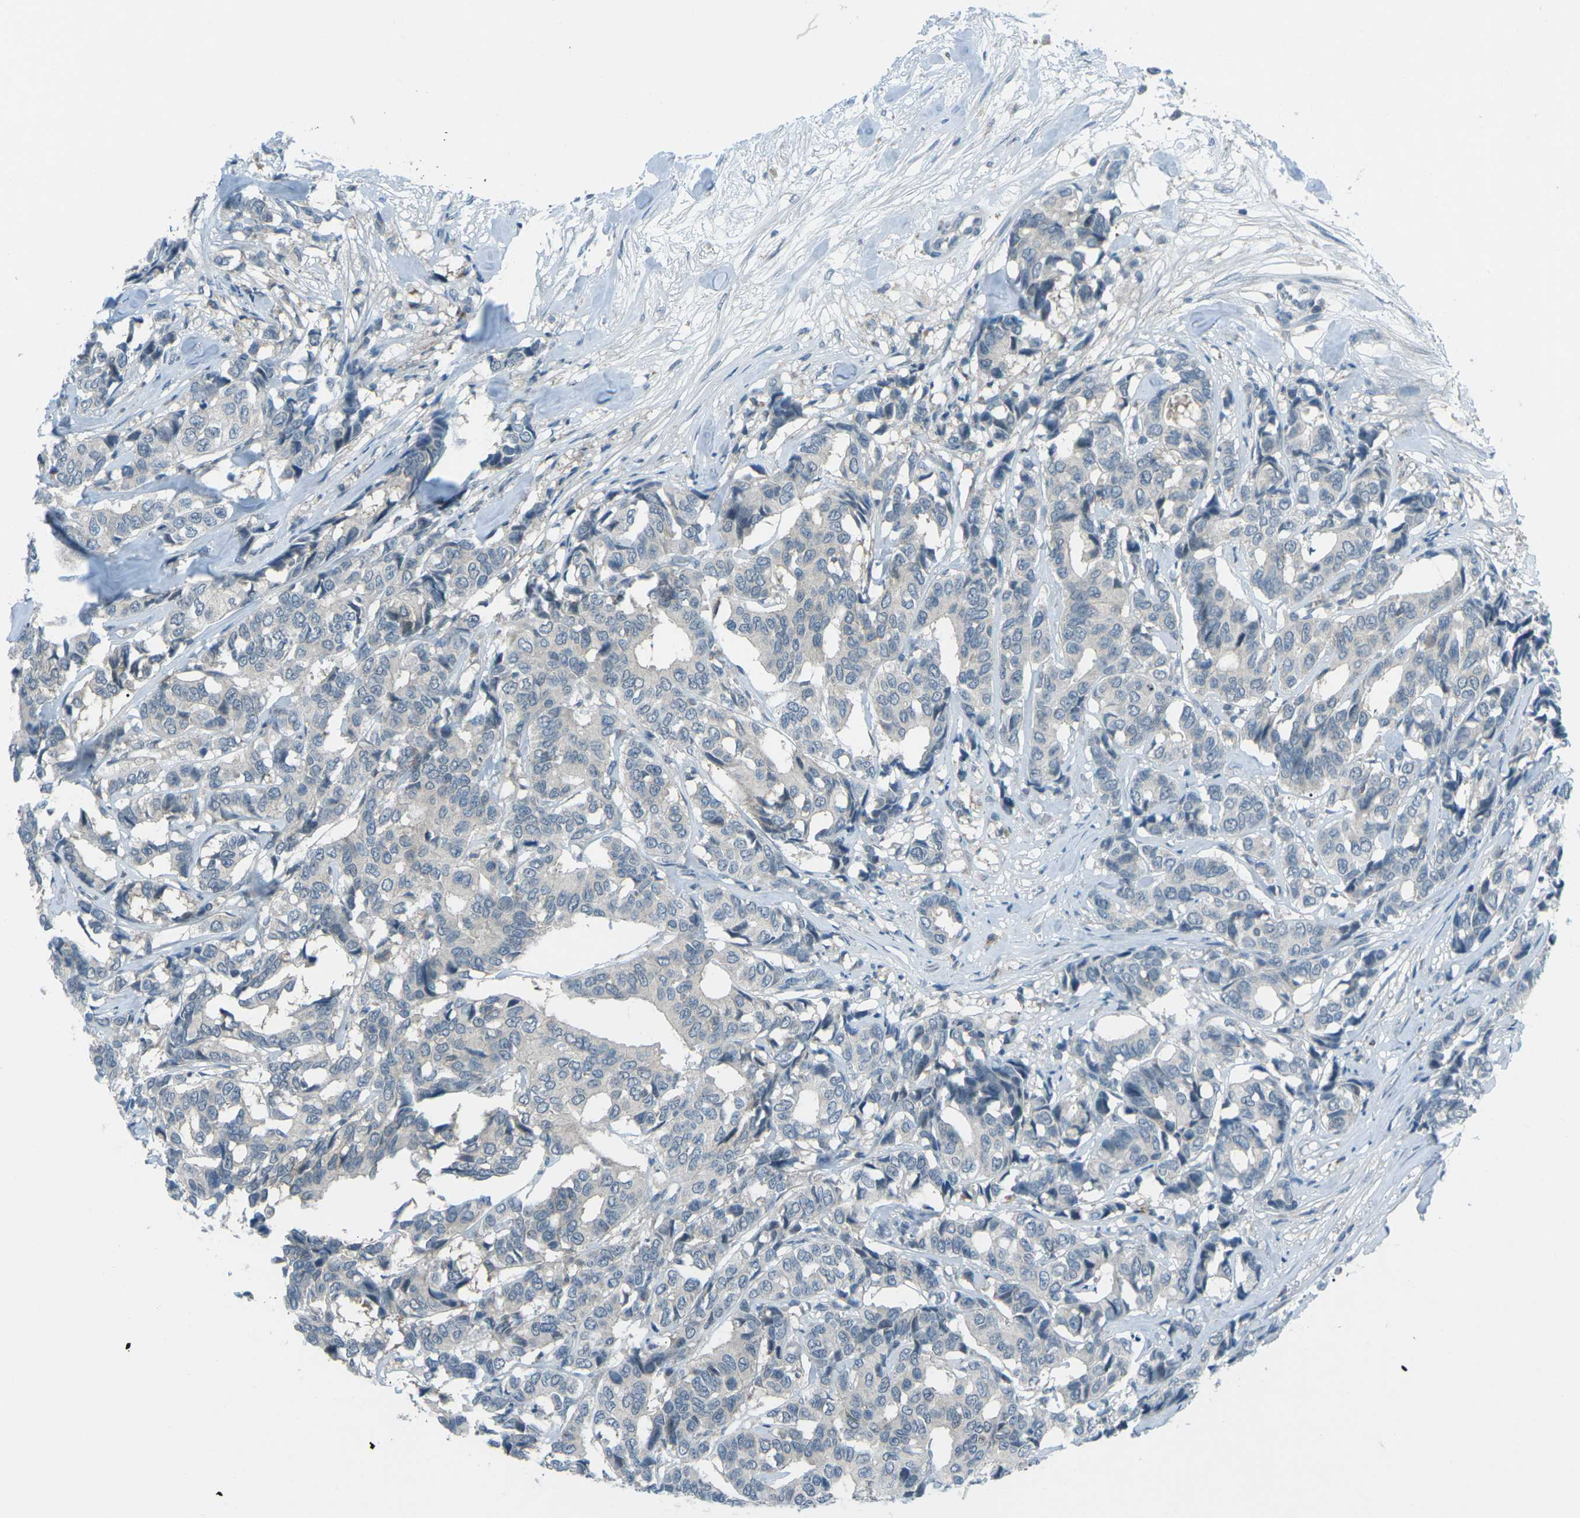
{"staining": {"intensity": "negative", "quantity": "none", "location": "none"}, "tissue": "breast cancer", "cell_type": "Tumor cells", "image_type": "cancer", "snomed": [{"axis": "morphology", "description": "Duct carcinoma"}, {"axis": "topography", "description": "Breast"}], "caption": "There is no significant positivity in tumor cells of breast cancer (infiltrating ductal carcinoma).", "gene": "PRKCA", "patient": {"sex": "female", "age": 87}}